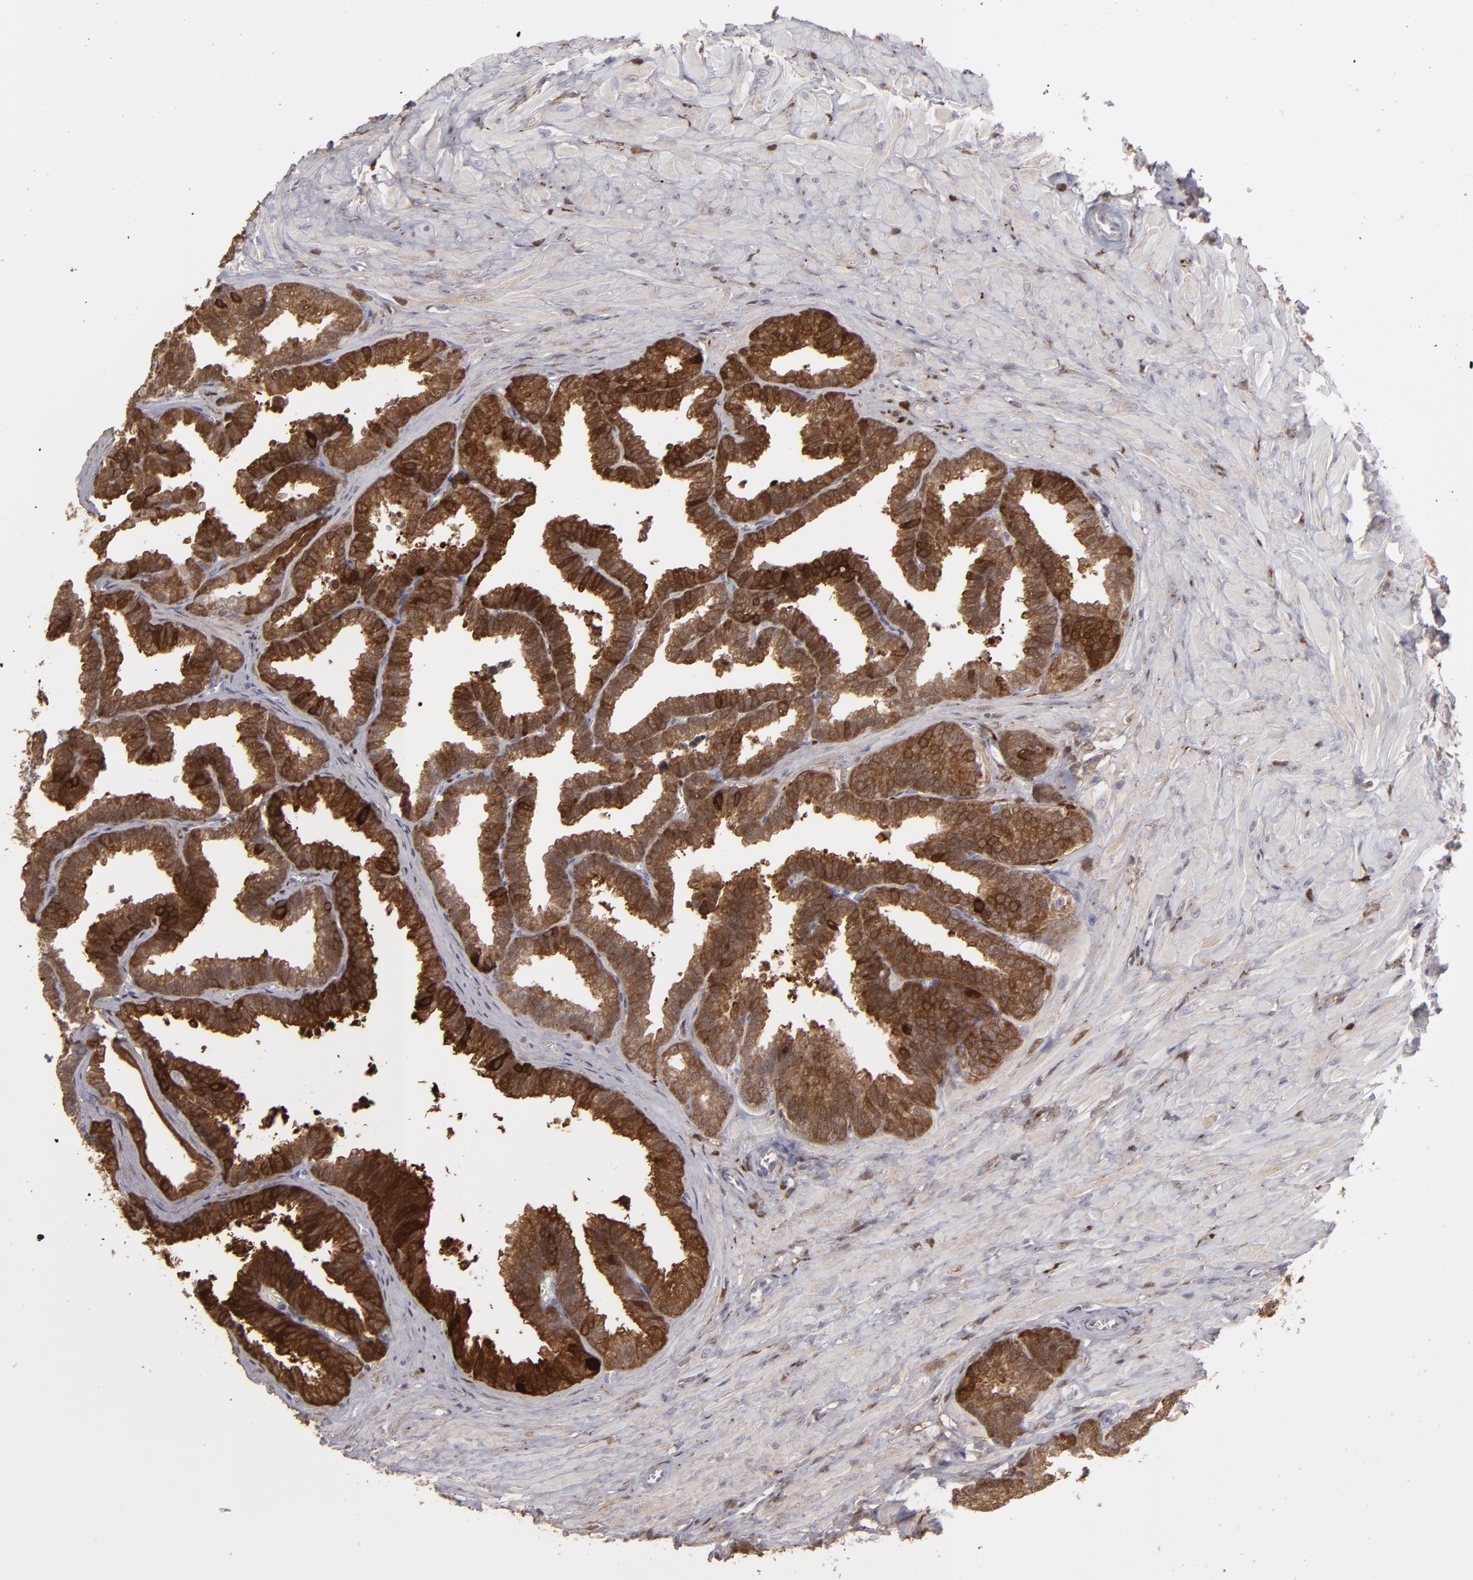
{"staining": {"intensity": "strong", "quantity": ">75%", "location": "cytoplasmic/membranous"}, "tissue": "seminal vesicle", "cell_type": "Glandular cells", "image_type": "normal", "snomed": [{"axis": "morphology", "description": "Normal tissue, NOS"}, {"axis": "topography", "description": "Seminal veicle"}], "caption": "Seminal vesicle stained with a brown dye reveals strong cytoplasmic/membranous positive staining in approximately >75% of glandular cells.", "gene": "SEMA3G", "patient": {"sex": "male", "age": 26}}